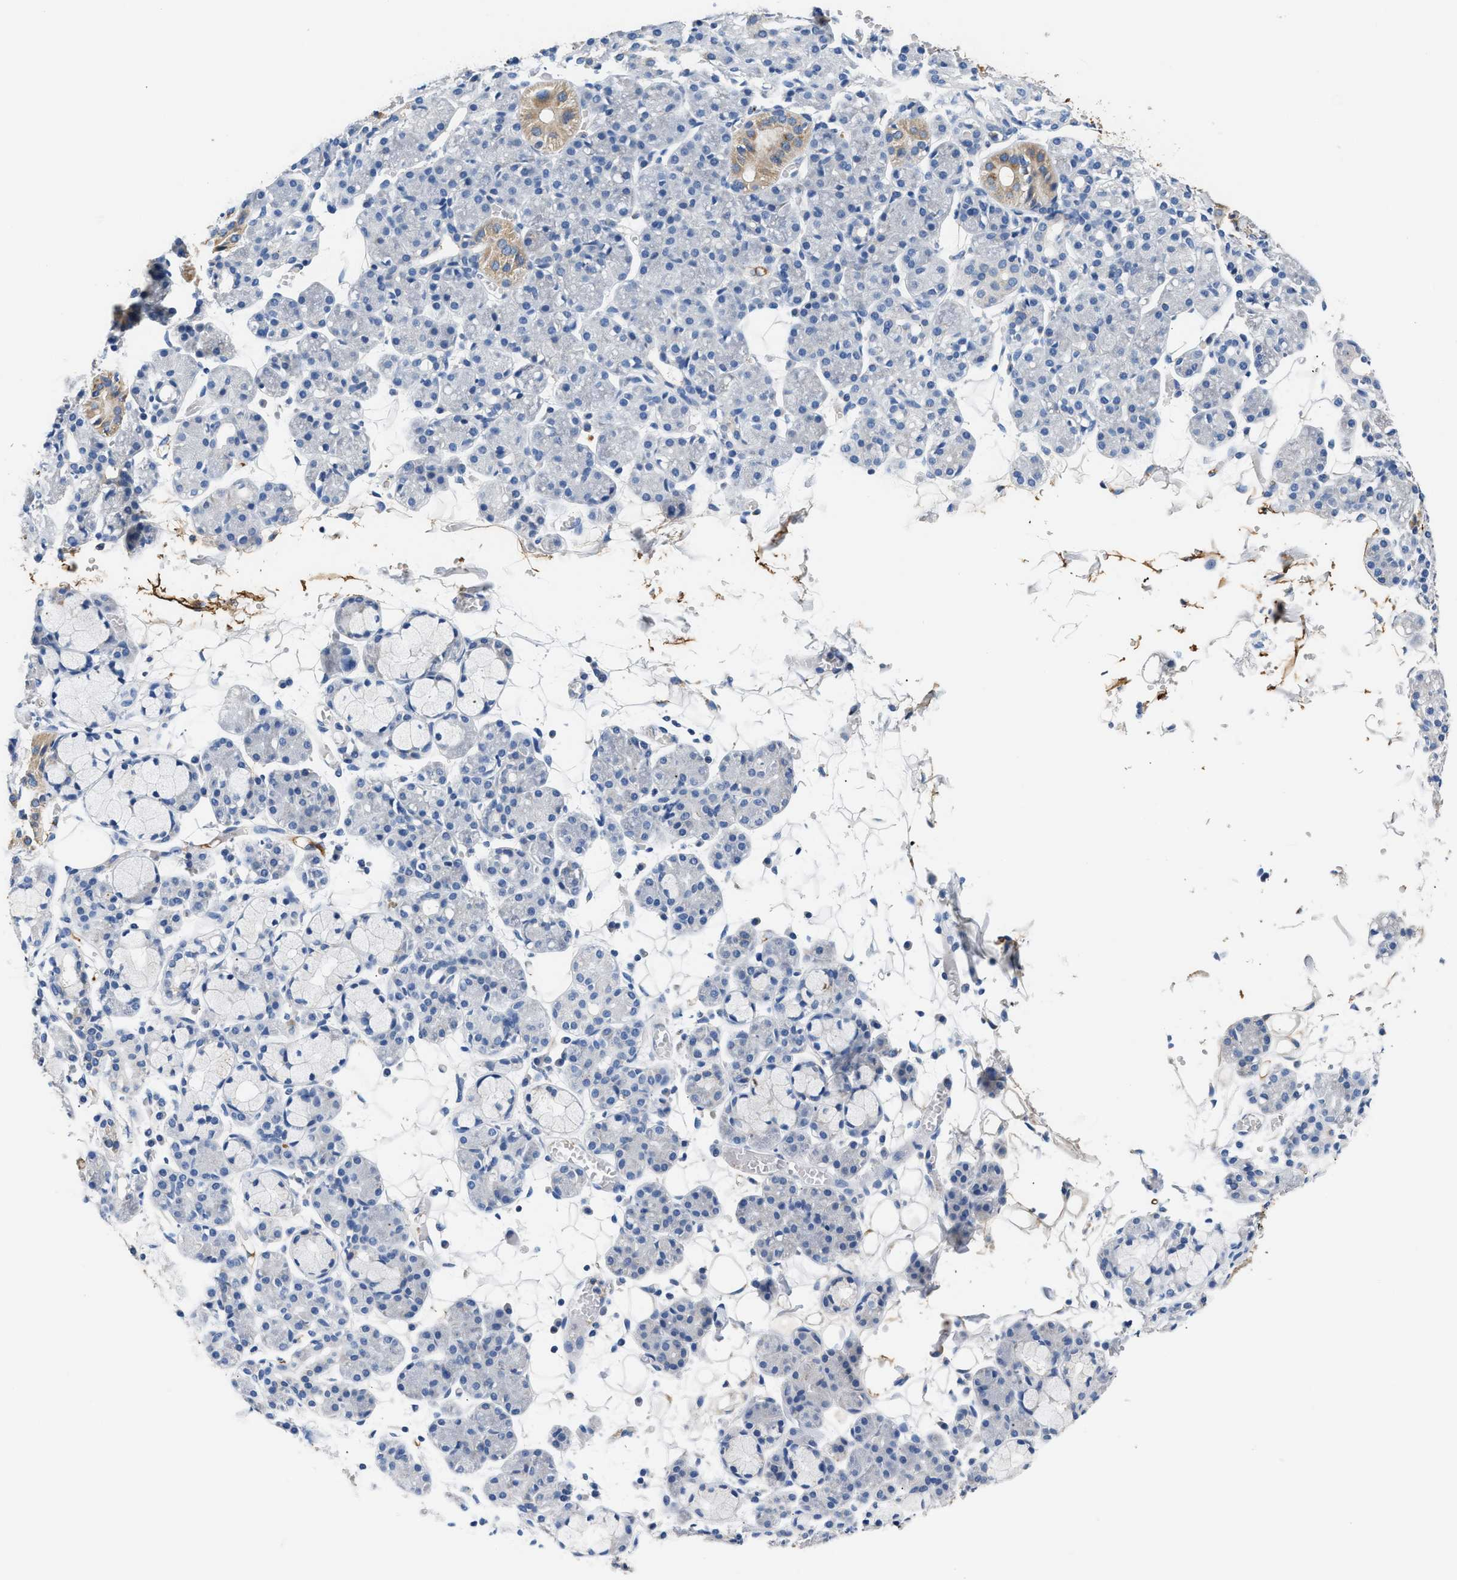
{"staining": {"intensity": "weak", "quantity": "<25%", "location": "cytoplasmic/membranous"}, "tissue": "salivary gland", "cell_type": "Glandular cells", "image_type": "normal", "snomed": [{"axis": "morphology", "description": "Normal tissue, NOS"}, {"axis": "topography", "description": "Salivary gland"}], "caption": "This photomicrograph is of unremarkable salivary gland stained with immunohistochemistry to label a protein in brown with the nuclei are counter-stained blue. There is no staining in glandular cells. (DAB (3,3'-diaminobenzidine) immunohistochemistry, high magnification).", "gene": "TUT7", "patient": {"sex": "male", "age": 63}}